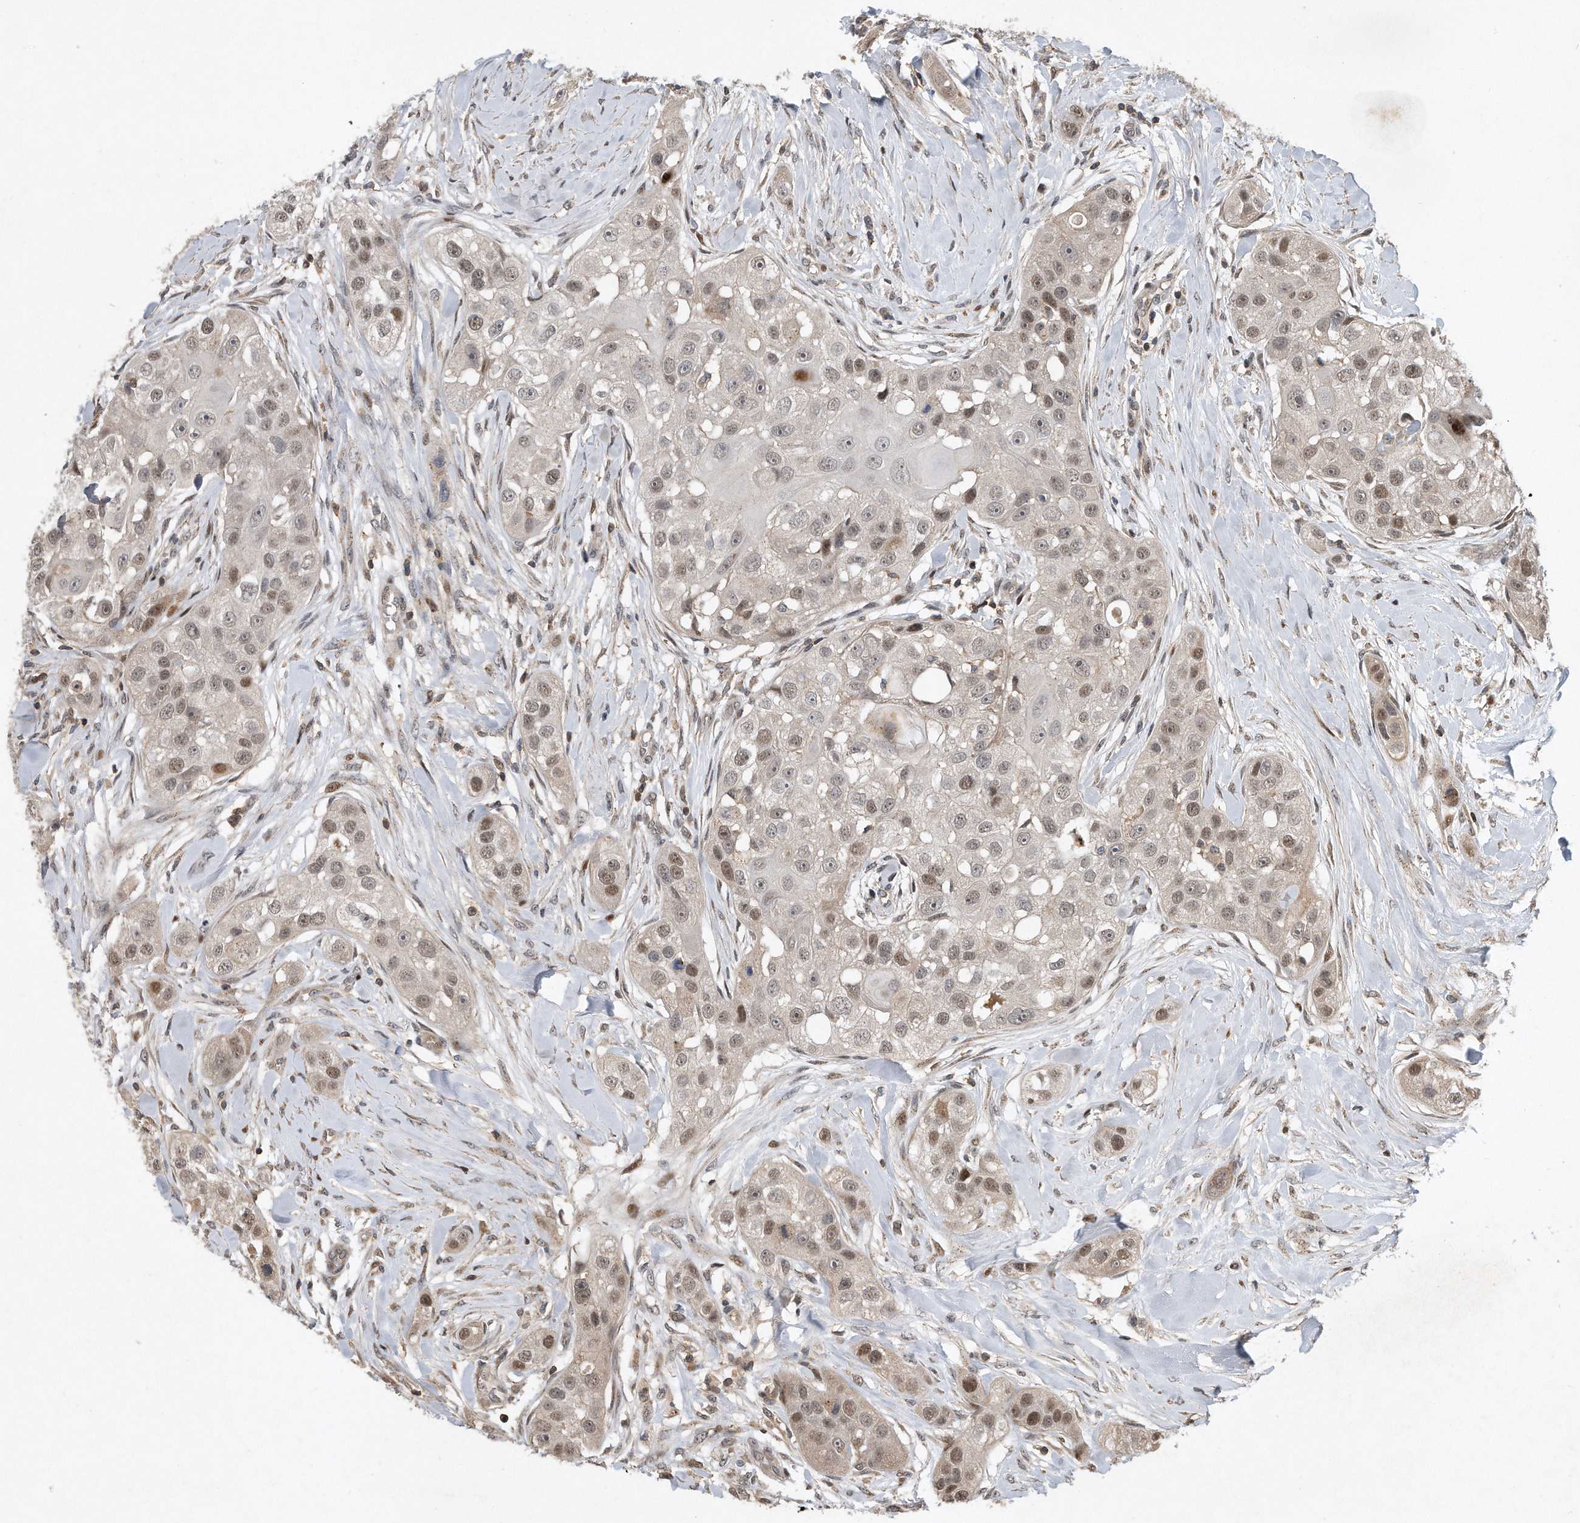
{"staining": {"intensity": "moderate", "quantity": "25%-75%", "location": "nuclear"}, "tissue": "head and neck cancer", "cell_type": "Tumor cells", "image_type": "cancer", "snomed": [{"axis": "morphology", "description": "Normal tissue, NOS"}, {"axis": "morphology", "description": "Squamous cell carcinoma, NOS"}, {"axis": "topography", "description": "Skeletal muscle"}, {"axis": "topography", "description": "Head-Neck"}], "caption": "Head and neck cancer (squamous cell carcinoma) stained with a brown dye demonstrates moderate nuclear positive positivity in about 25%-75% of tumor cells.", "gene": "PGBD2", "patient": {"sex": "male", "age": 51}}